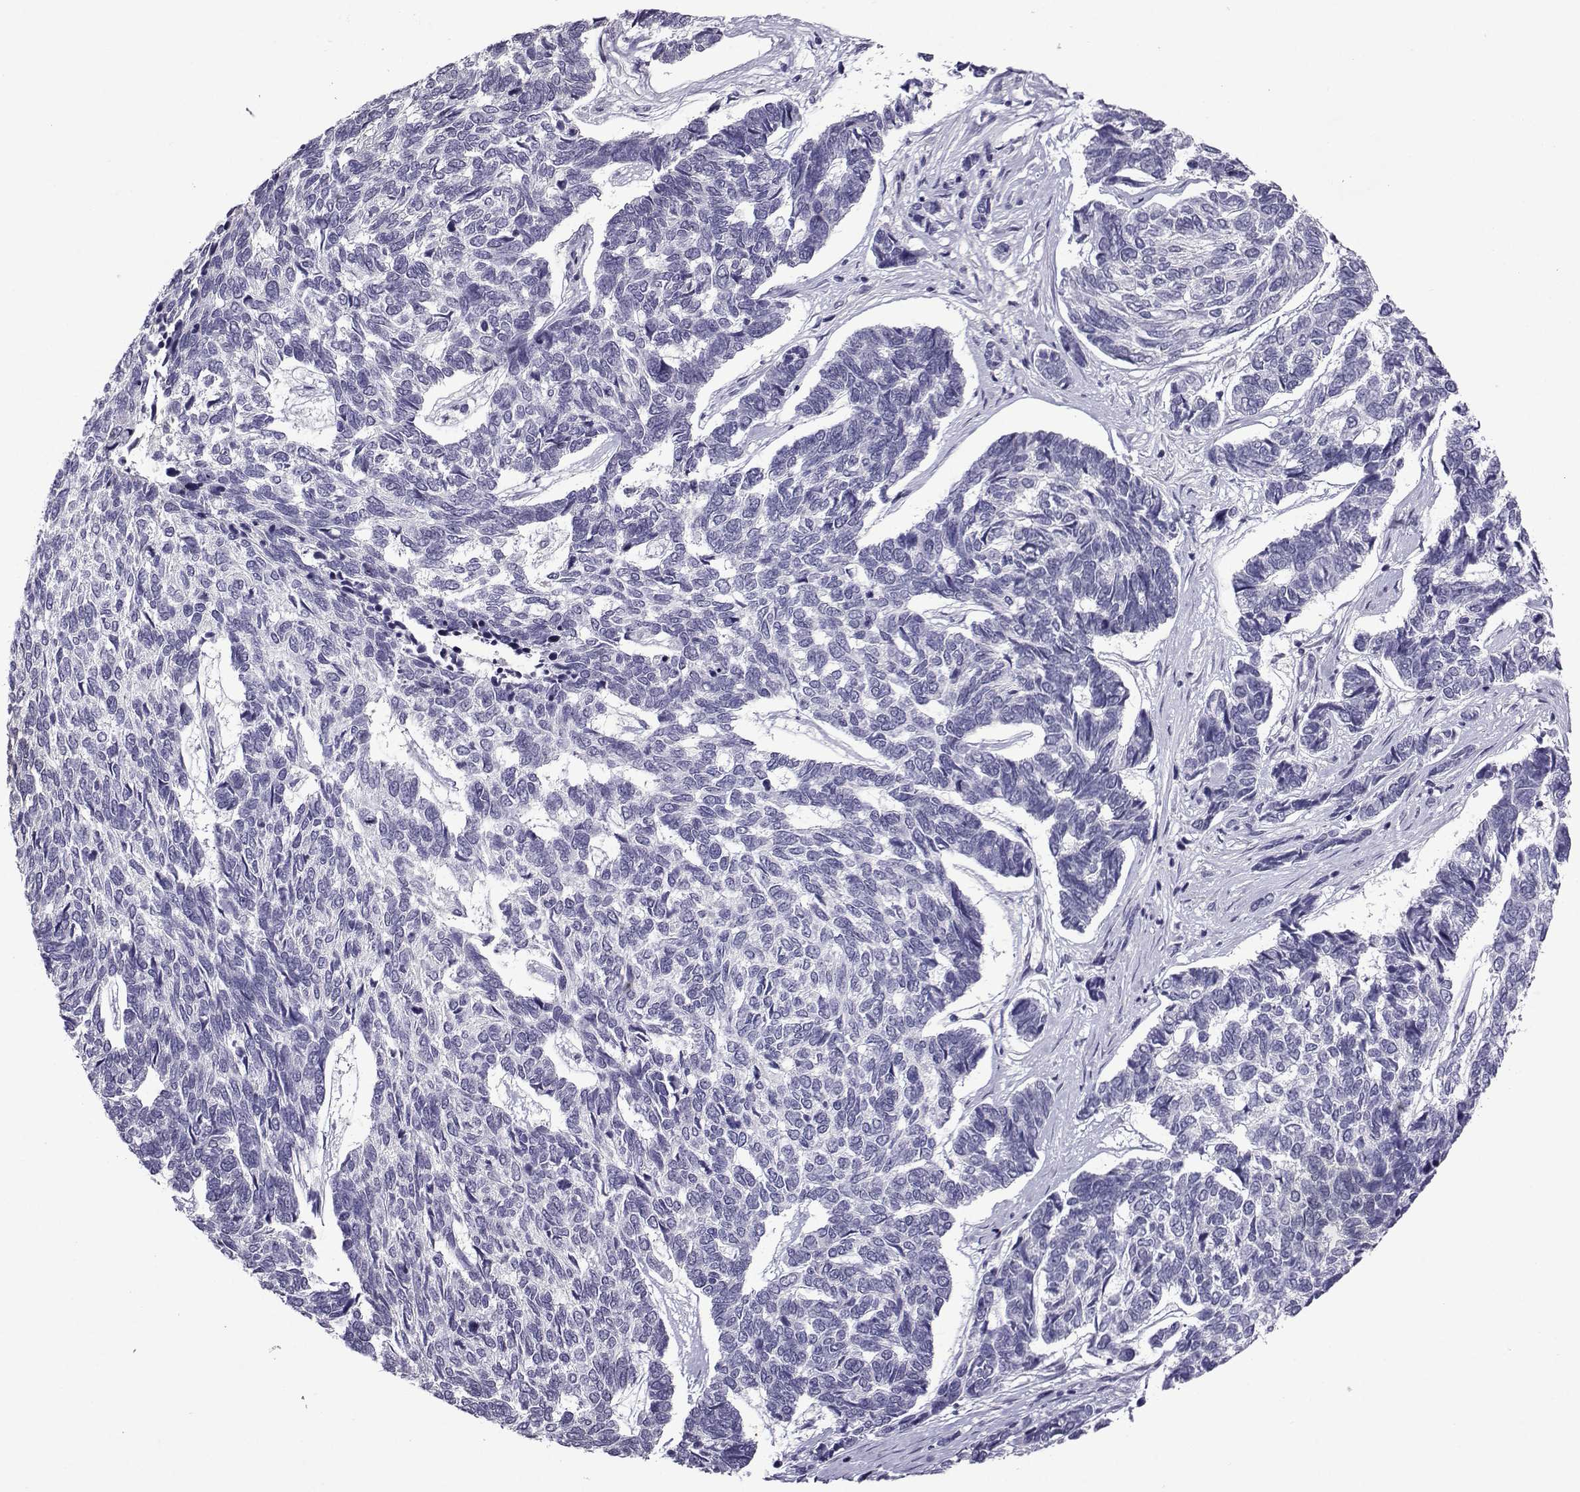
{"staining": {"intensity": "negative", "quantity": "none", "location": "none"}, "tissue": "skin cancer", "cell_type": "Tumor cells", "image_type": "cancer", "snomed": [{"axis": "morphology", "description": "Basal cell carcinoma"}, {"axis": "topography", "description": "Skin"}], "caption": "Tumor cells show no significant positivity in skin basal cell carcinoma.", "gene": "CRYBB1", "patient": {"sex": "female", "age": 65}}